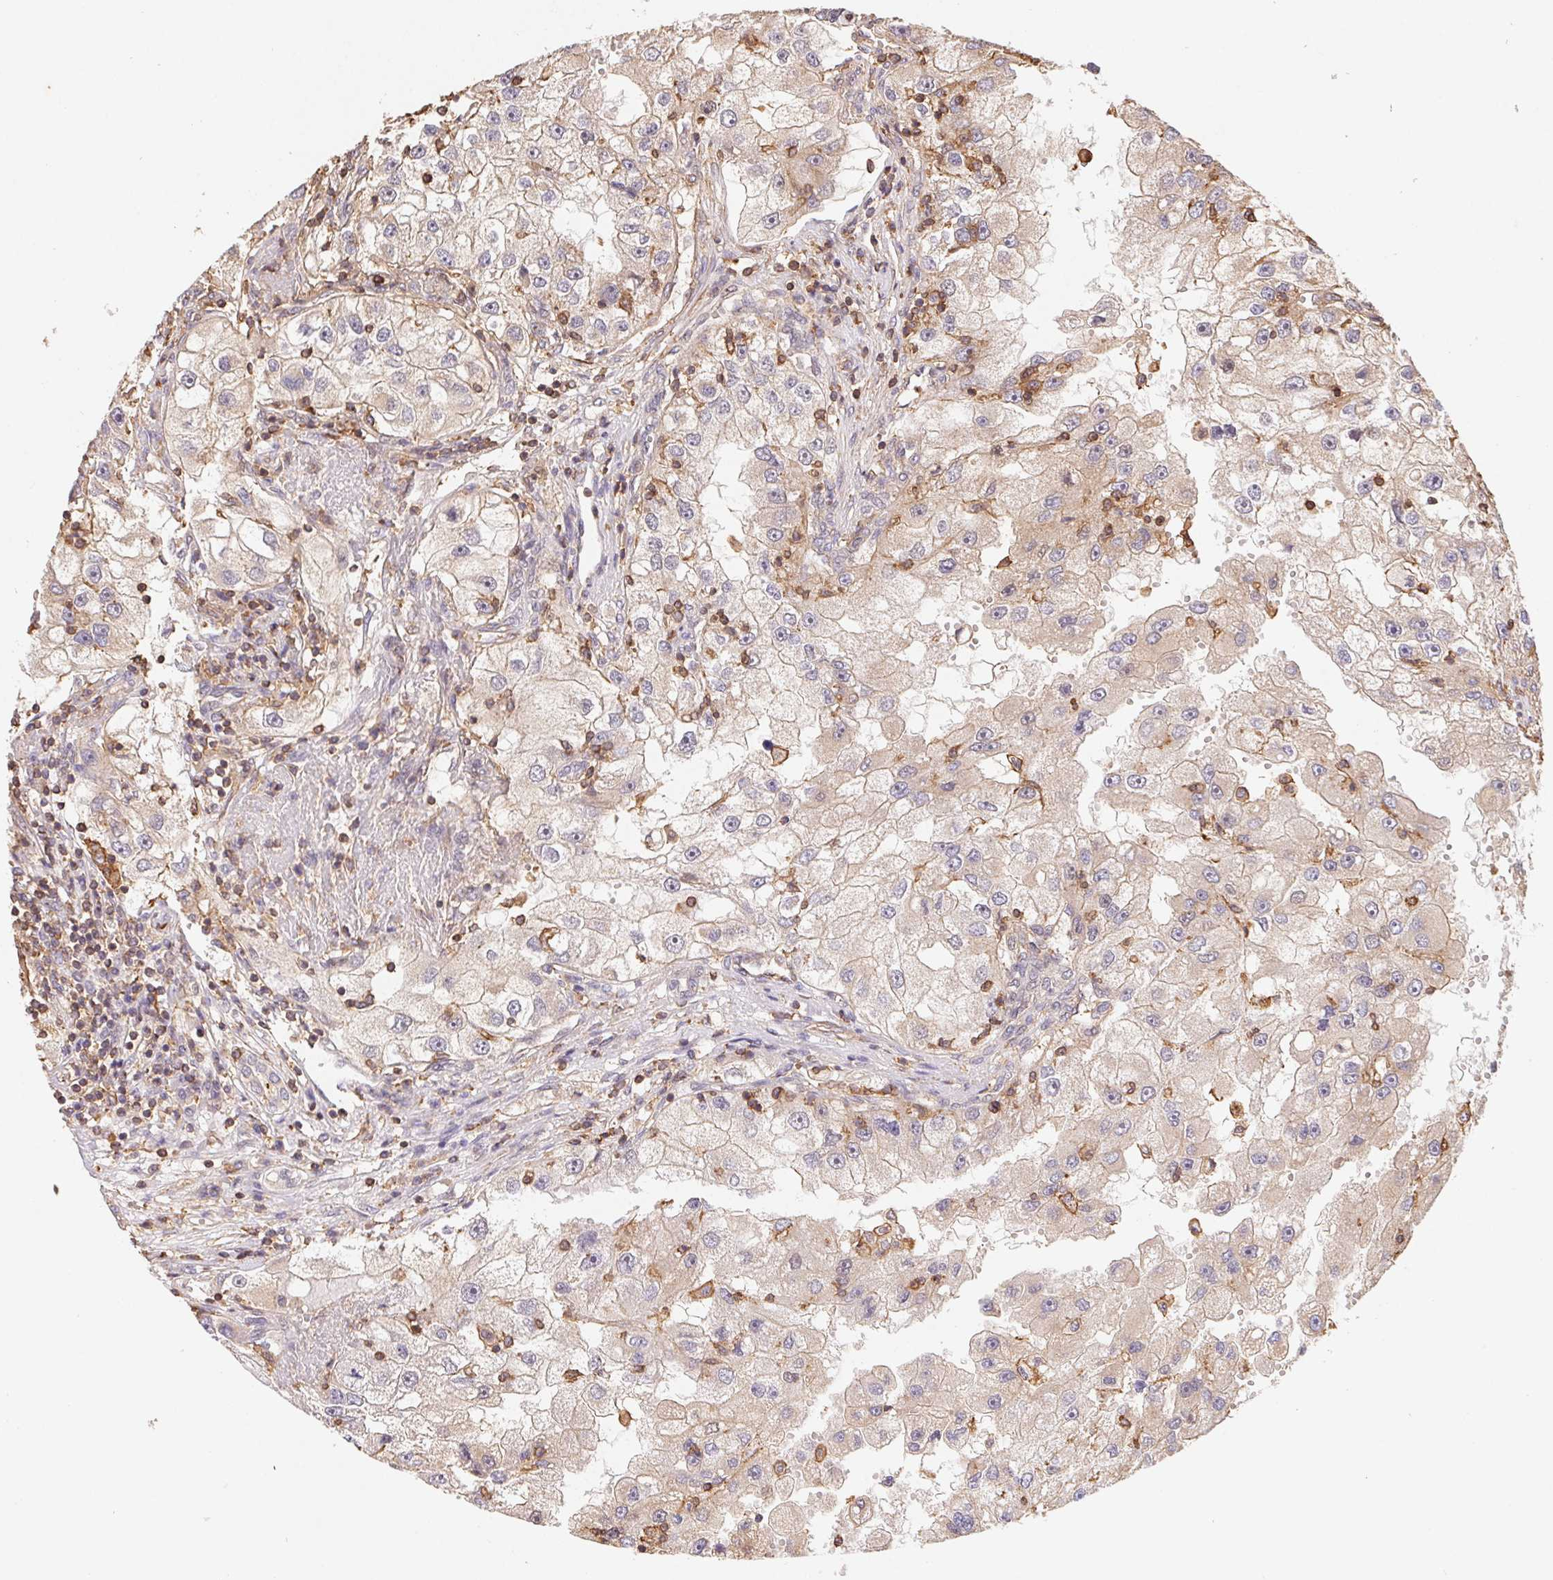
{"staining": {"intensity": "weak", "quantity": "<25%", "location": "cytoplasmic/membranous"}, "tissue": "renal cancer", "cell_type": "Tumor cells", "image_type": "cancer", "snomed": [{"axis": "morphology", "description": "Adenocarcinoma, NOS"}, {"axis": "topography", "description": "Kidney"}], "caption": "High power microscopy image of an IHC image of renal cancer, revealing no significant positivity in tumor cells. (Stains: DAB (3,3'-diaminobenzidine) immunohistochemistry (IHC) with hematoxylin counter stain, Microscopy: brightfield microscopy at high magnification).", "gene": "ATG10", "patient": {"sex": "male", "age": 63}}